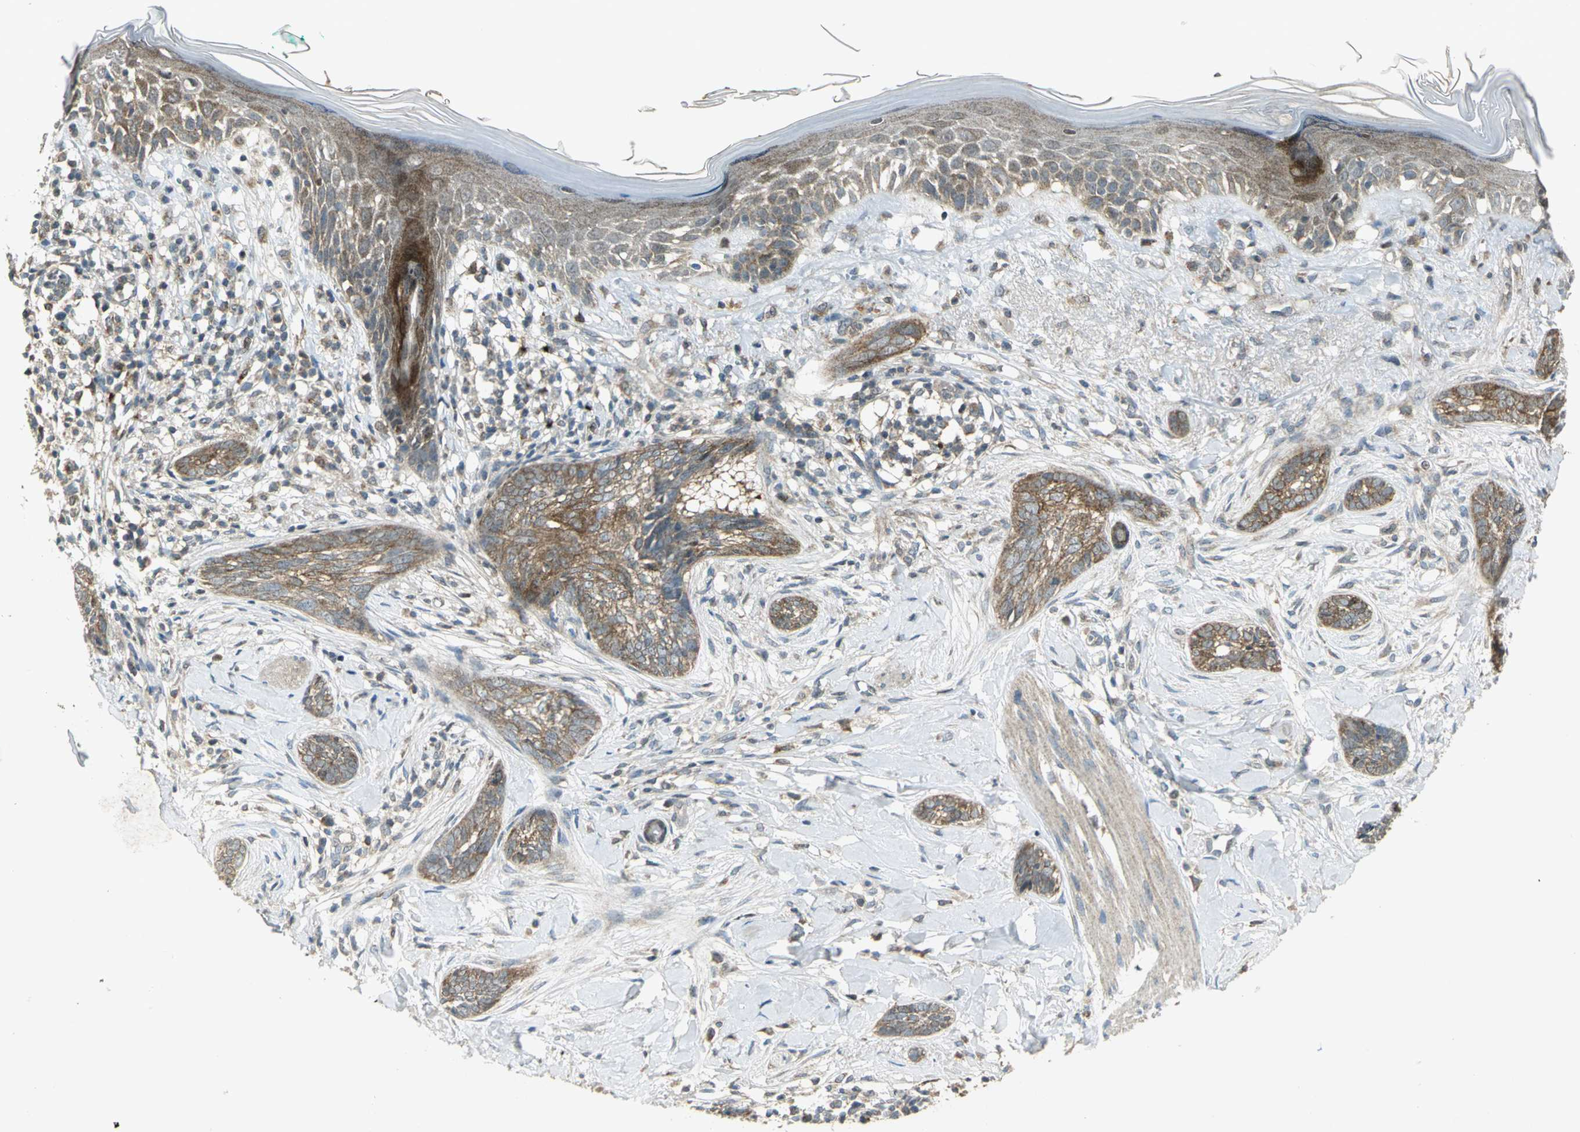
{"staining": {"intensity": "moderate", "quantity": ">75%", "location": "cytoplasmic/membranous"}, "tissue": "skin cancer", "cell_type": "Tumor cells", "image_type": "cancer", "snomed": [{"axis": "morphology", "description": "Basal cell carcinoma"}, {"axis": "topography", "description": "Skin"}], "caption": "Moderate cytoplasmic/membranous positivity is appreciated in approximately >75% of tumor cells in skin cancer (basal cell carcinoma).", "gene": "MAPK8IP3", "patient": {"sex": "female", "age": 58}}